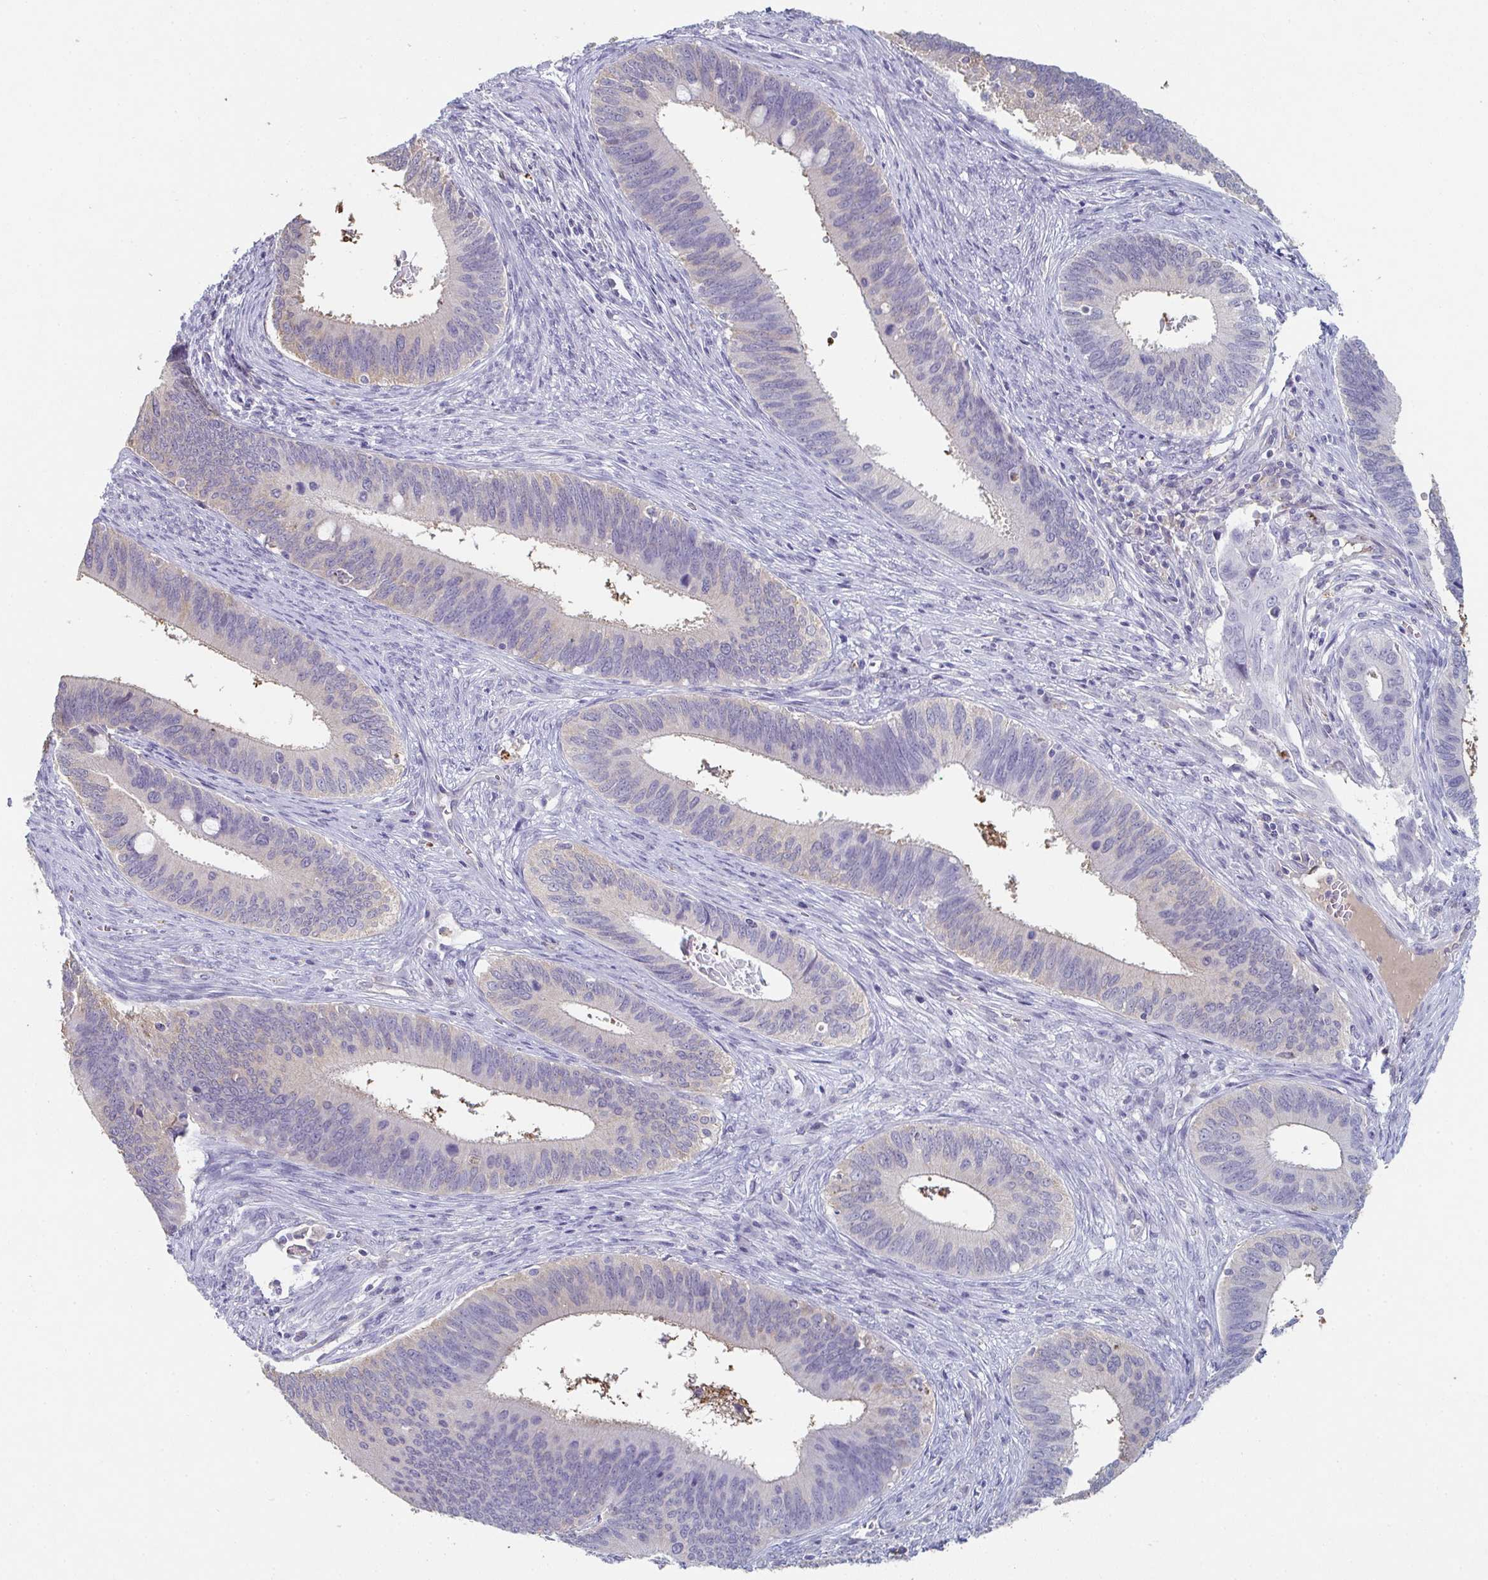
{"staining": {"intensity": "negative", "quantity": "none", "location": "none"}, "tissue": "cervical cancer", "cell_type": "Tumor cells", "image_type": "cancer", "snomed": [{"axis": "morphology", "description": "Adenocarcinoma, NOS"}, {"axis": "topography", "description": "Cervix"}], "caption": "Tumor cells show no significant positivity in cervical adenocarcinoma.", "gene": "ADAM21", "patient": {"sex": "female", "age": 42}}